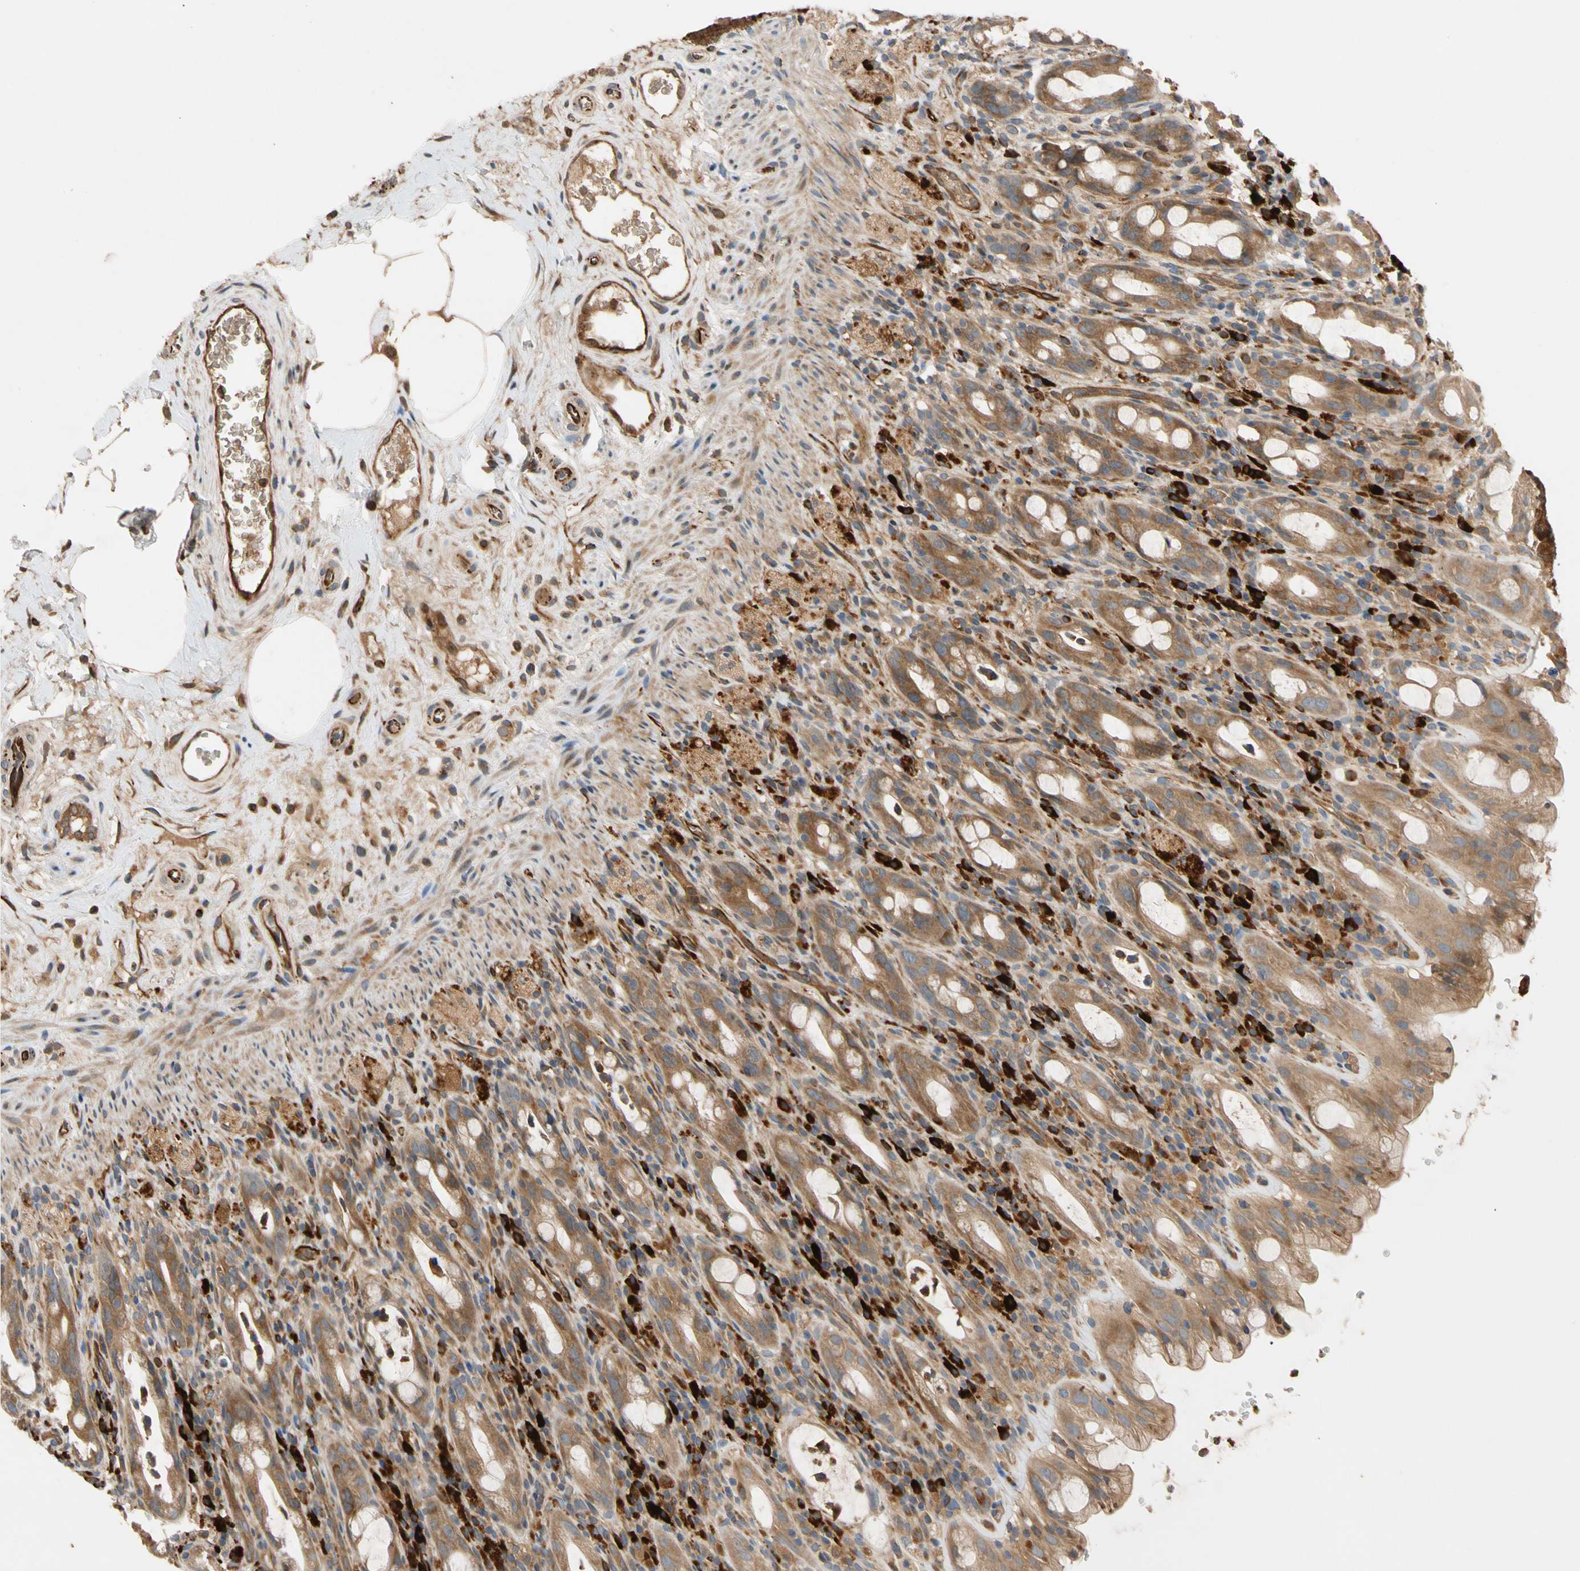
{"staining": {"intensity": "moderate", "quantity": ">75%", "location": "cytoplasmic/membranous"}, "tissue": "rectum", "cell_type": "Glandular cells", "image_type": "normal", "snomed": [{"axis": "morphology", "description": "Normal tissue, NOS"}, {"axis": "topography", "description": "Rectum"}], "caption": "This histopathology image exhibits immunohistochemistry staining of unremarkable human rectum, with medium moderate cytoplasmic/membranous staining in about >75% of glandular cells.", "gene": "FGD6", "patient": {"sex": "male", "age": 44}}